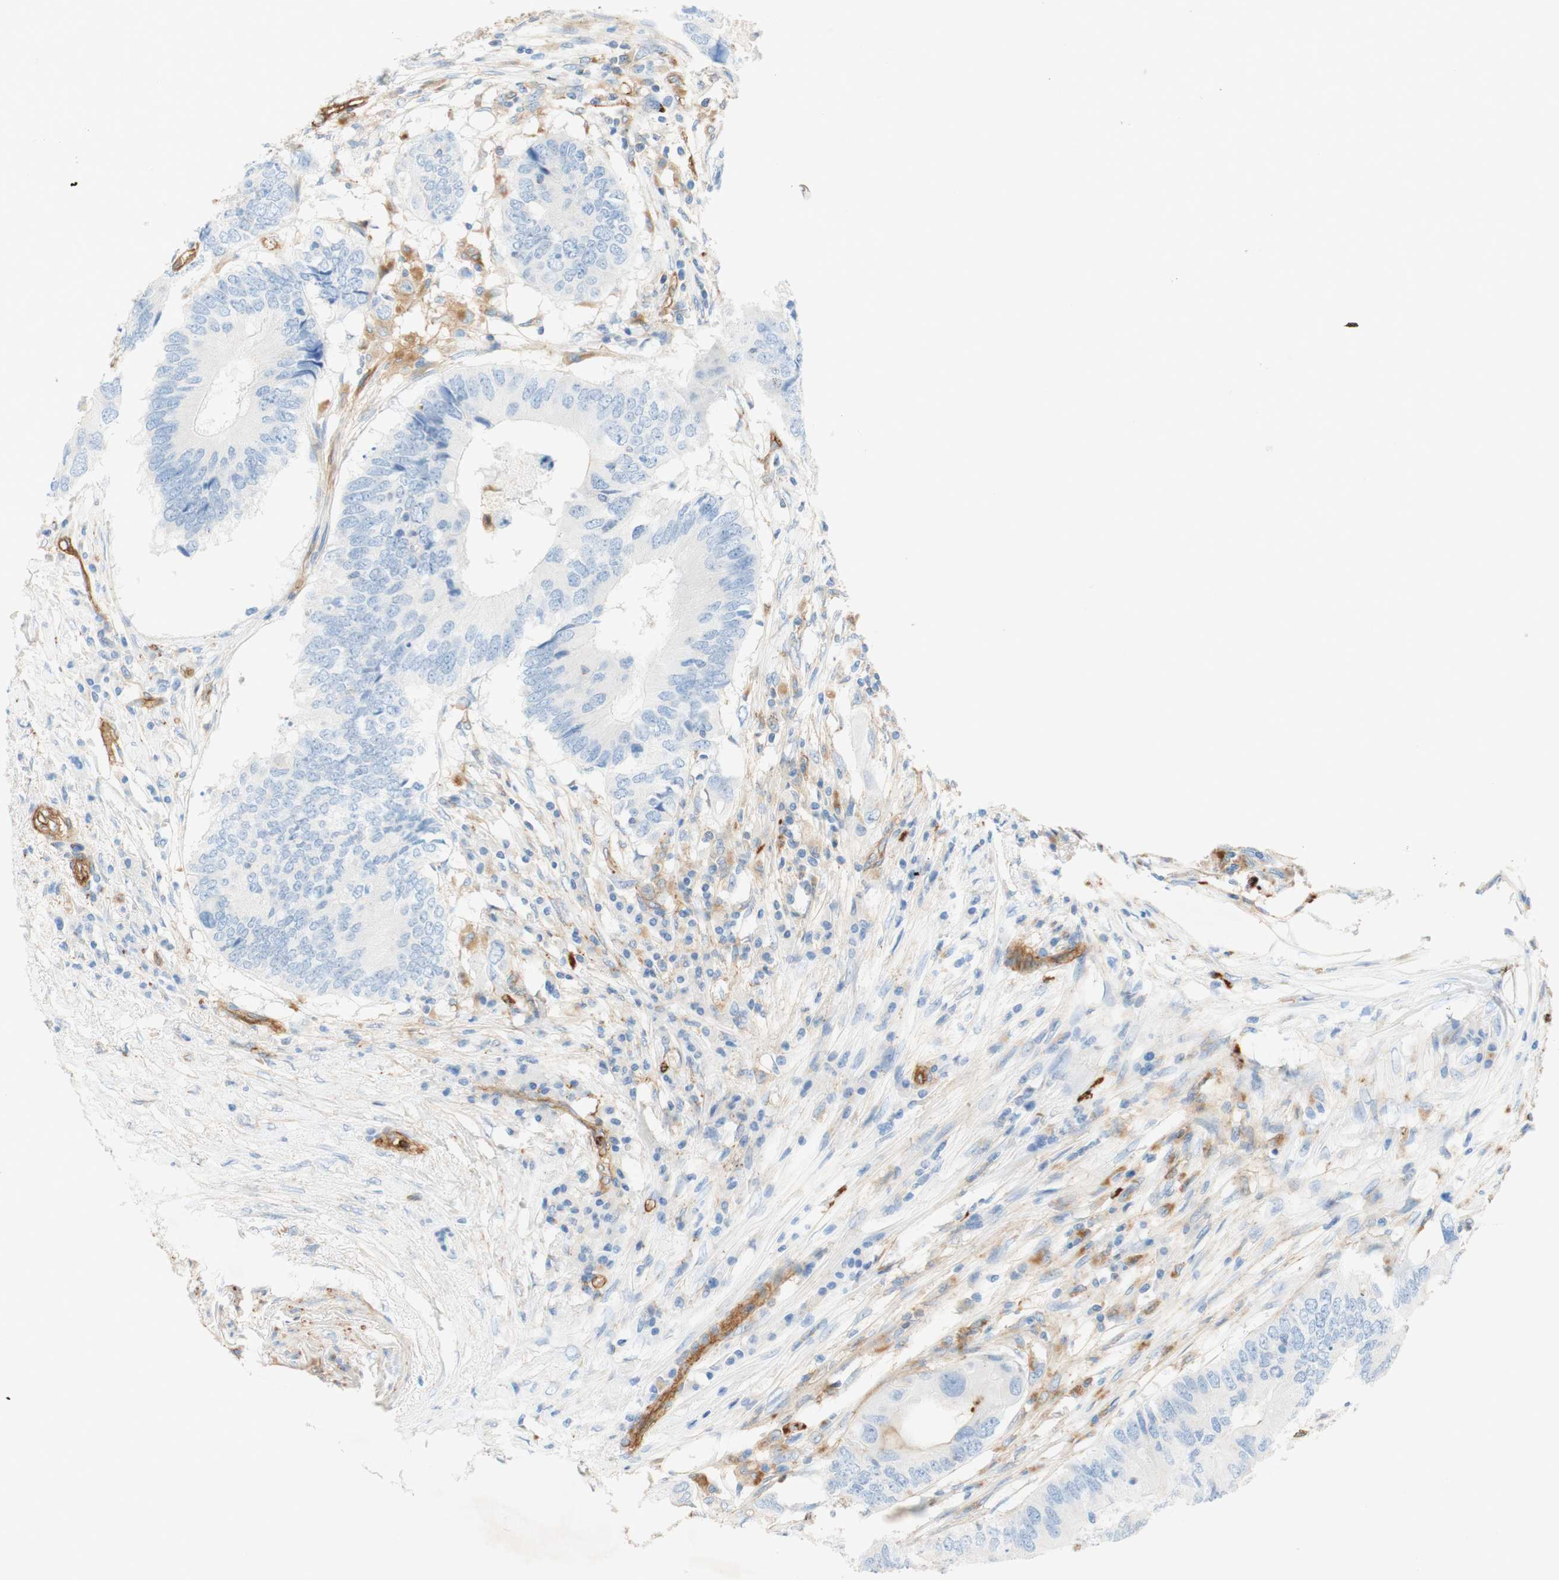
{"staining": {"intensity": "negative", "quantity": "none", "location": "none"}, "tissue": "colorectal cancer", "cell_type": "Tumor cells", "image_type": "cancer", "snomed": [{"axis": "morphology", "description": "Adenocarcinoma, NOS"}, {"axis": "topography", "description": "Colon"}], "caption": "Colorectal cancer stained for a protein using IHC shows no positivity tumor cells.", "gene": "STOM", "patient": {"sex": "male", "age": 71}}